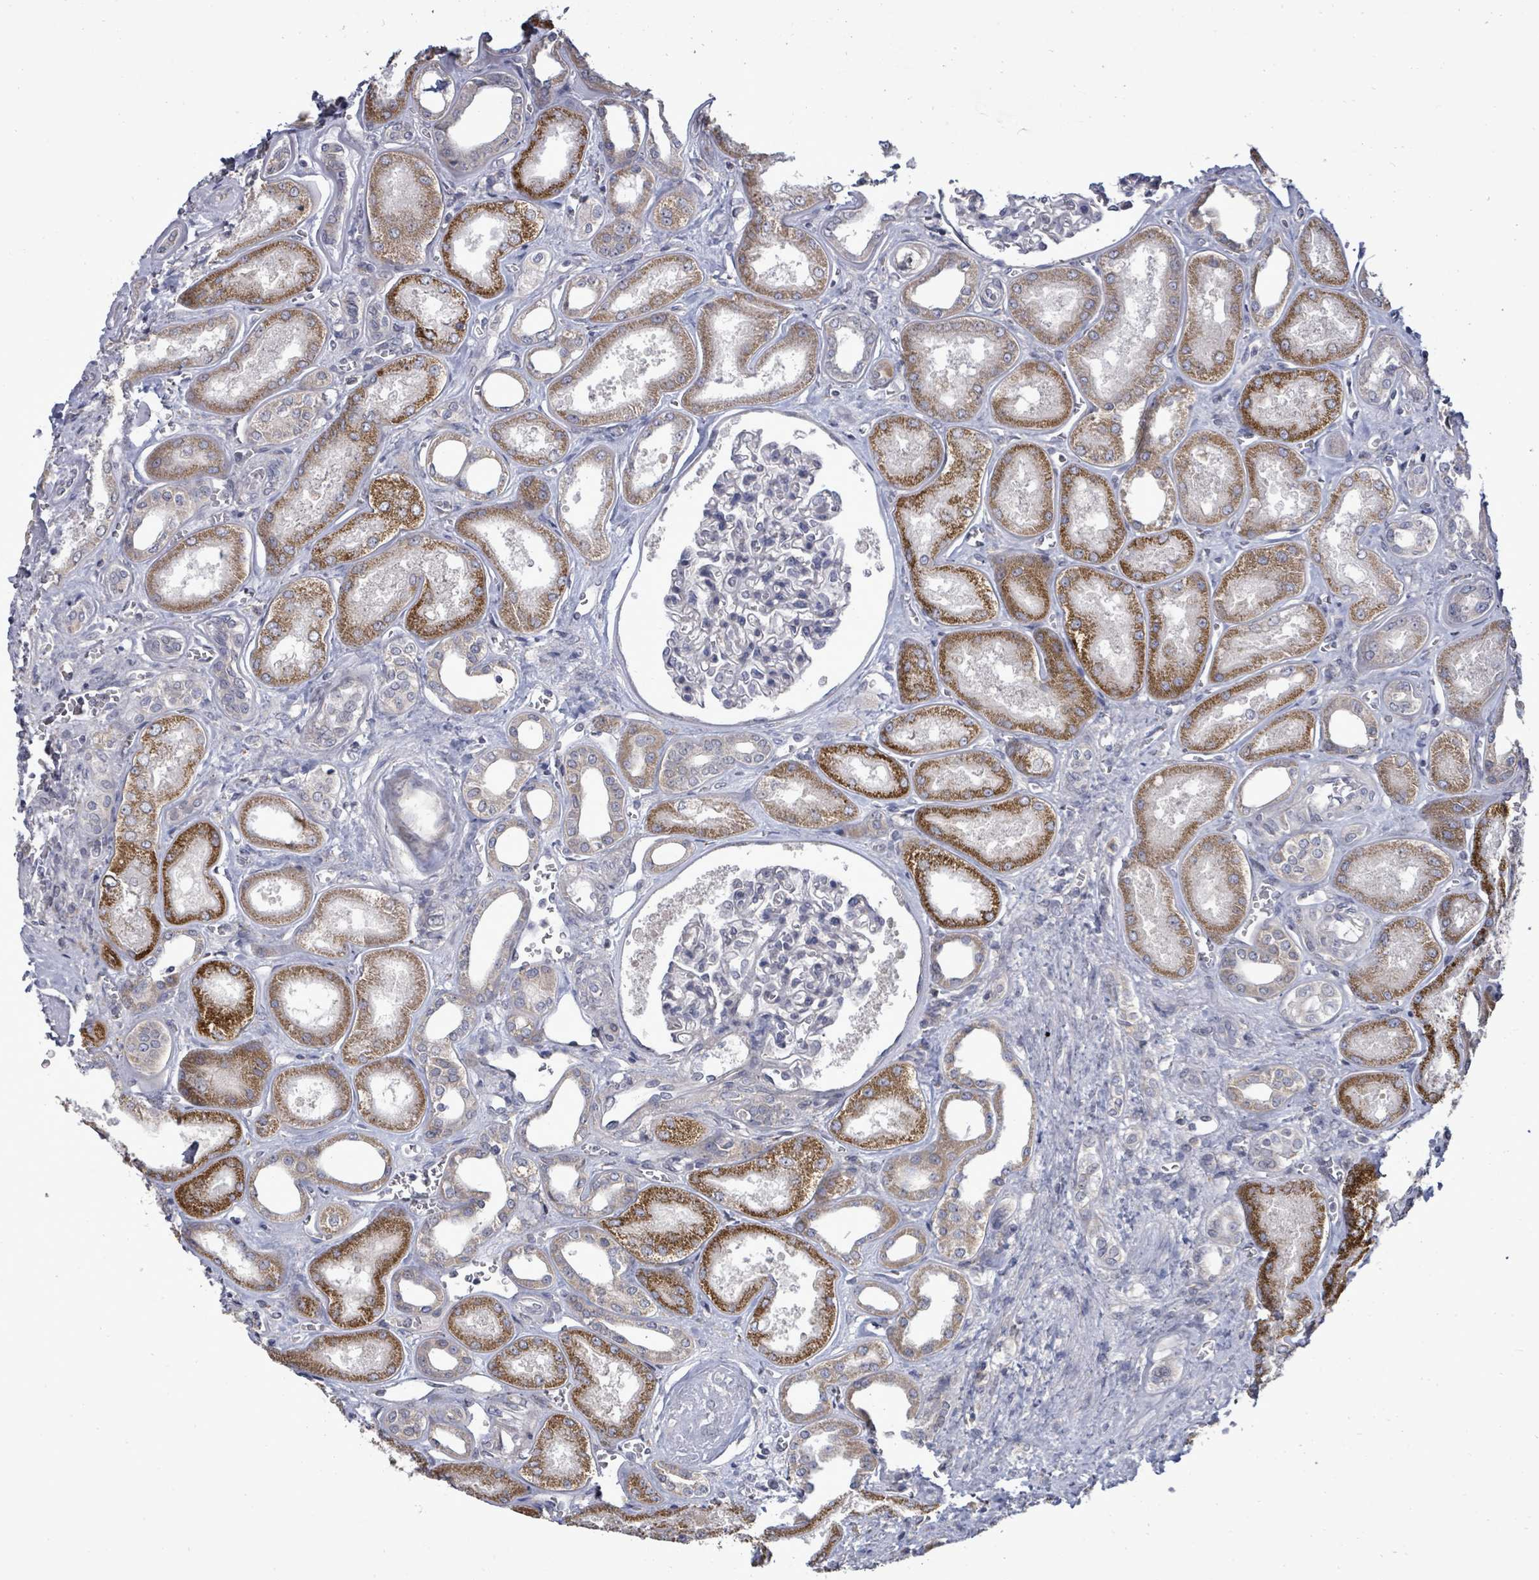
{"staining": {"intensity": "negative", "quantity": "none", "location": "none"}, "tissue": "kidney", "cell_type": "Cells in glomeruli", "image_type": "normal", "snomed": [{"axis": "morphology", "description": "Normal tissue, NOS"}, {"axis": "morphology", "description": "Adenocarcinoma, NOS"}, {"axis": "topography", "description": "Kidney"}], "caption": "IHC of normal human kidney shows no expression in cells in glomeruli. (DAB (3,3'-diaminobenzidine) IHC visualized using brightfield microscopy, high magnification).", "gene": "POMGNT2", "patient": {"sex": "female", "age": 68}}